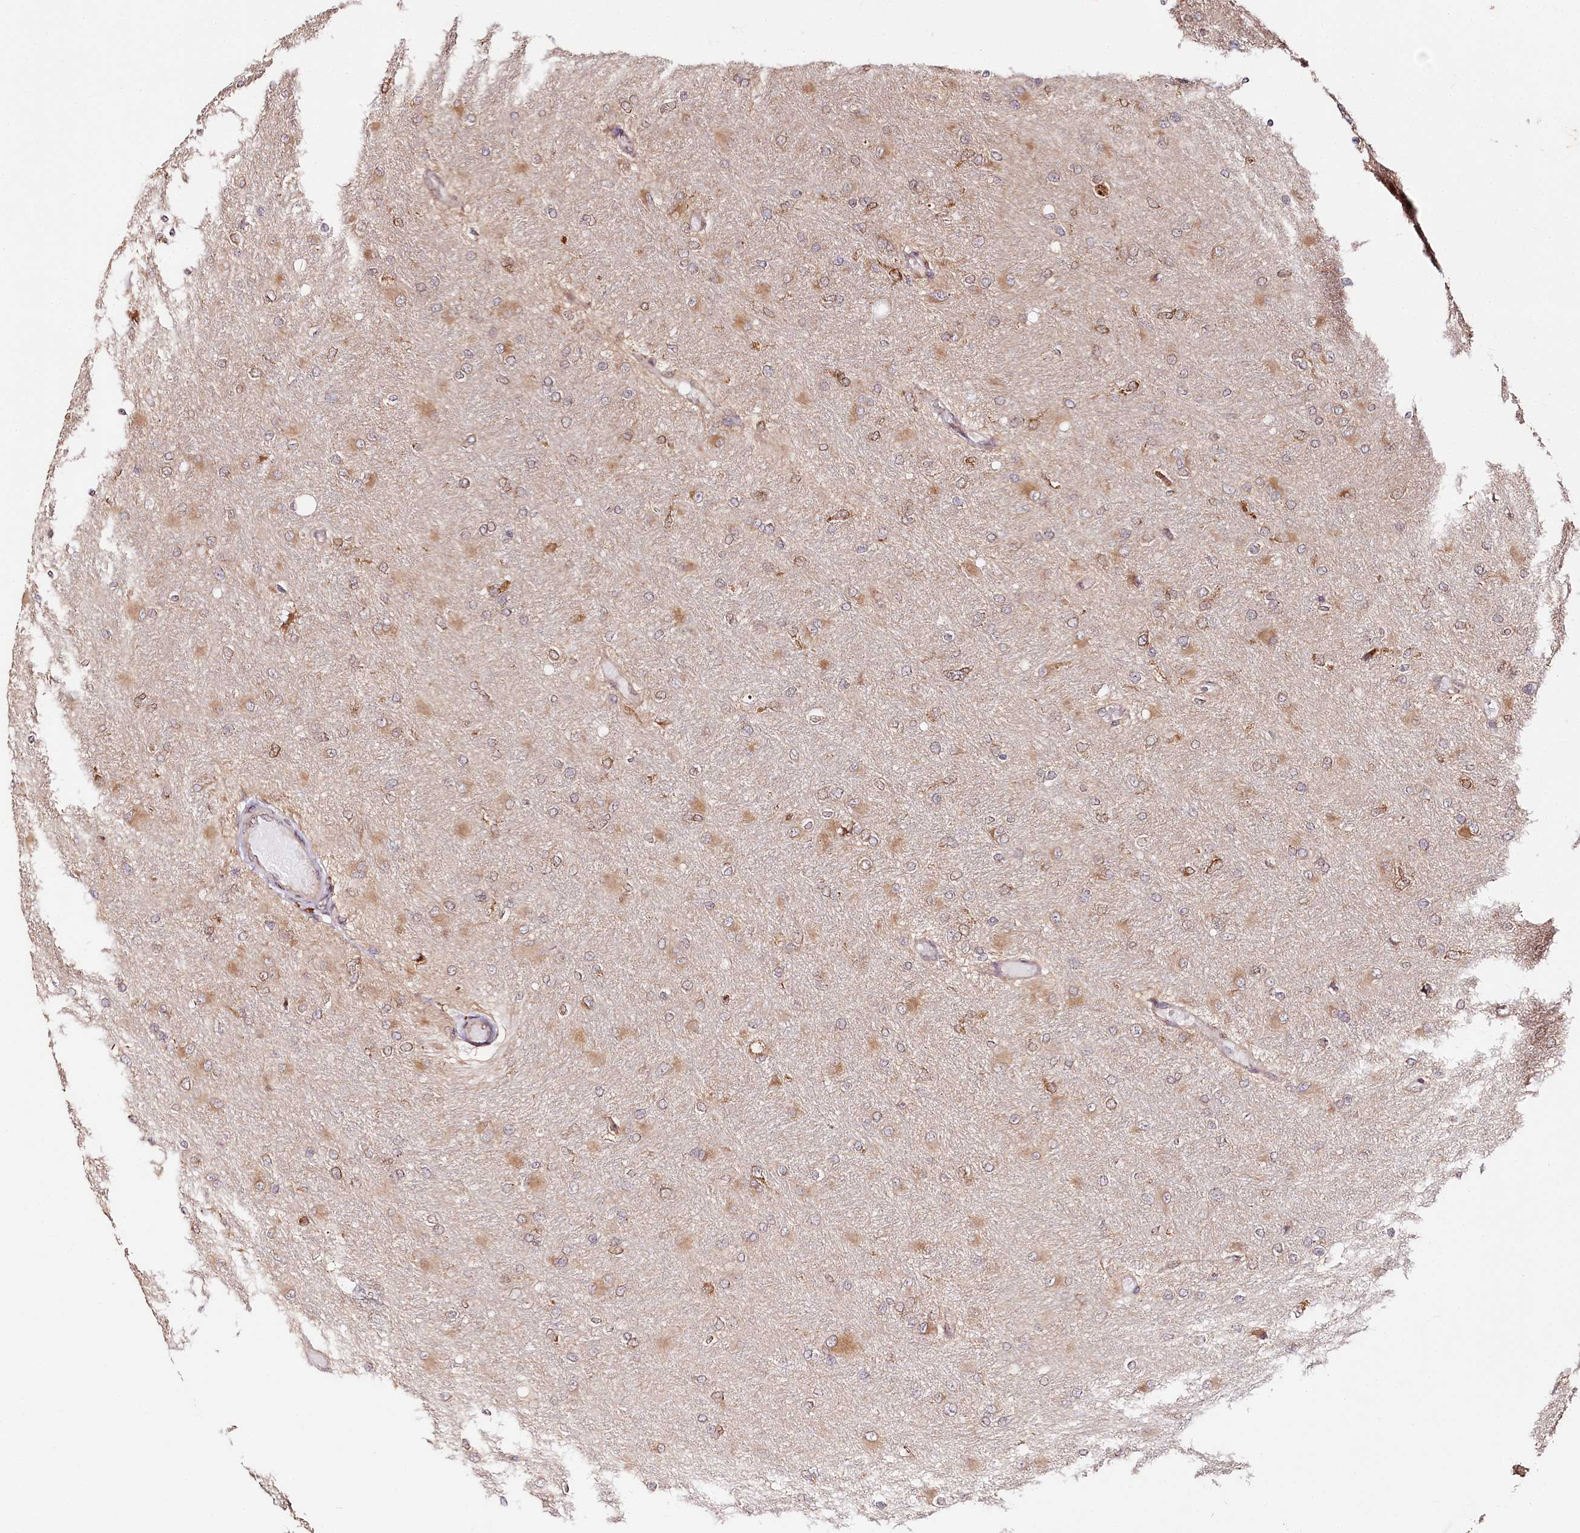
{"staining": {"intensity": "moderate", "quantity": "25%-75%", "location": "cytoplasmic/membranous"}, "tissue": "glioma", "cell_type": "Tumor cells", "image_type": "cancer", "snomed": [{"axis": "morphology", "description": "Glioma, malignant, High grade"}, {"axis": "topography", "description": "Cerebral cortex"}], "caption": "Malignant glioma (high-grade) stained with a protein marker reveals moderate staining in tumor cells.", "gene": "ENSG00000144785", "patient": {"sex": "female", "age": 36}}